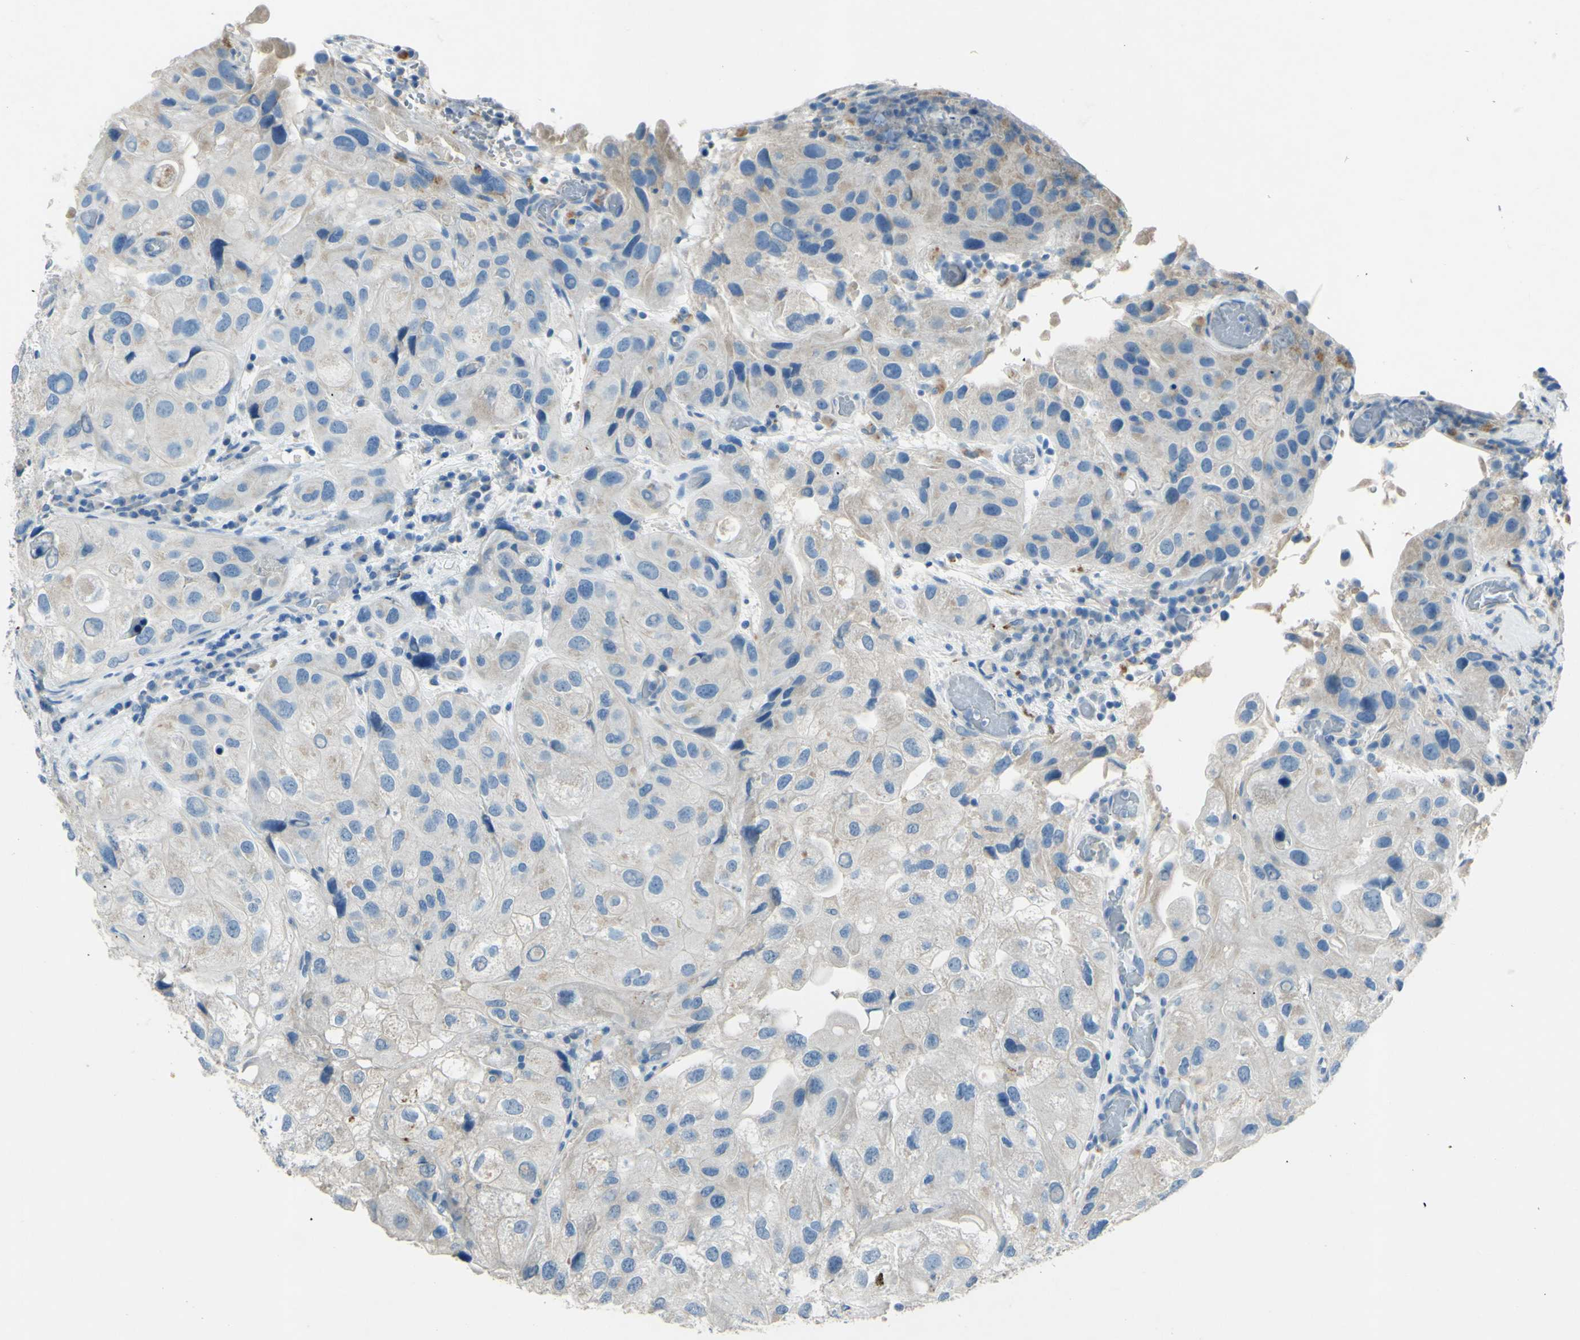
{"staining": {"intensity": "weak", "quantity": "<25%", "location": "cytoplasmic/membranous"}, "tissue": "urothelial cancer", "cell_type": "Tumor cells", "image_type": "cancer", "snomed": [{"axis": "morphology", "description": "Urothelial carcinoma, High grade"}, {"axis": "topography", "description": "Urinary bladder"}], "caption": "An immunohistochemistry image of high-grade urothelial carcinoma is shown. There is no staining in tumor cells of high-grade urothelial carcinoma. The staining is performed using DAB brown chromogen with nuclei counter-stained in using hematoxylin.", "gene": "CDH10", "patient": {"sex": "female", "age": 64}}